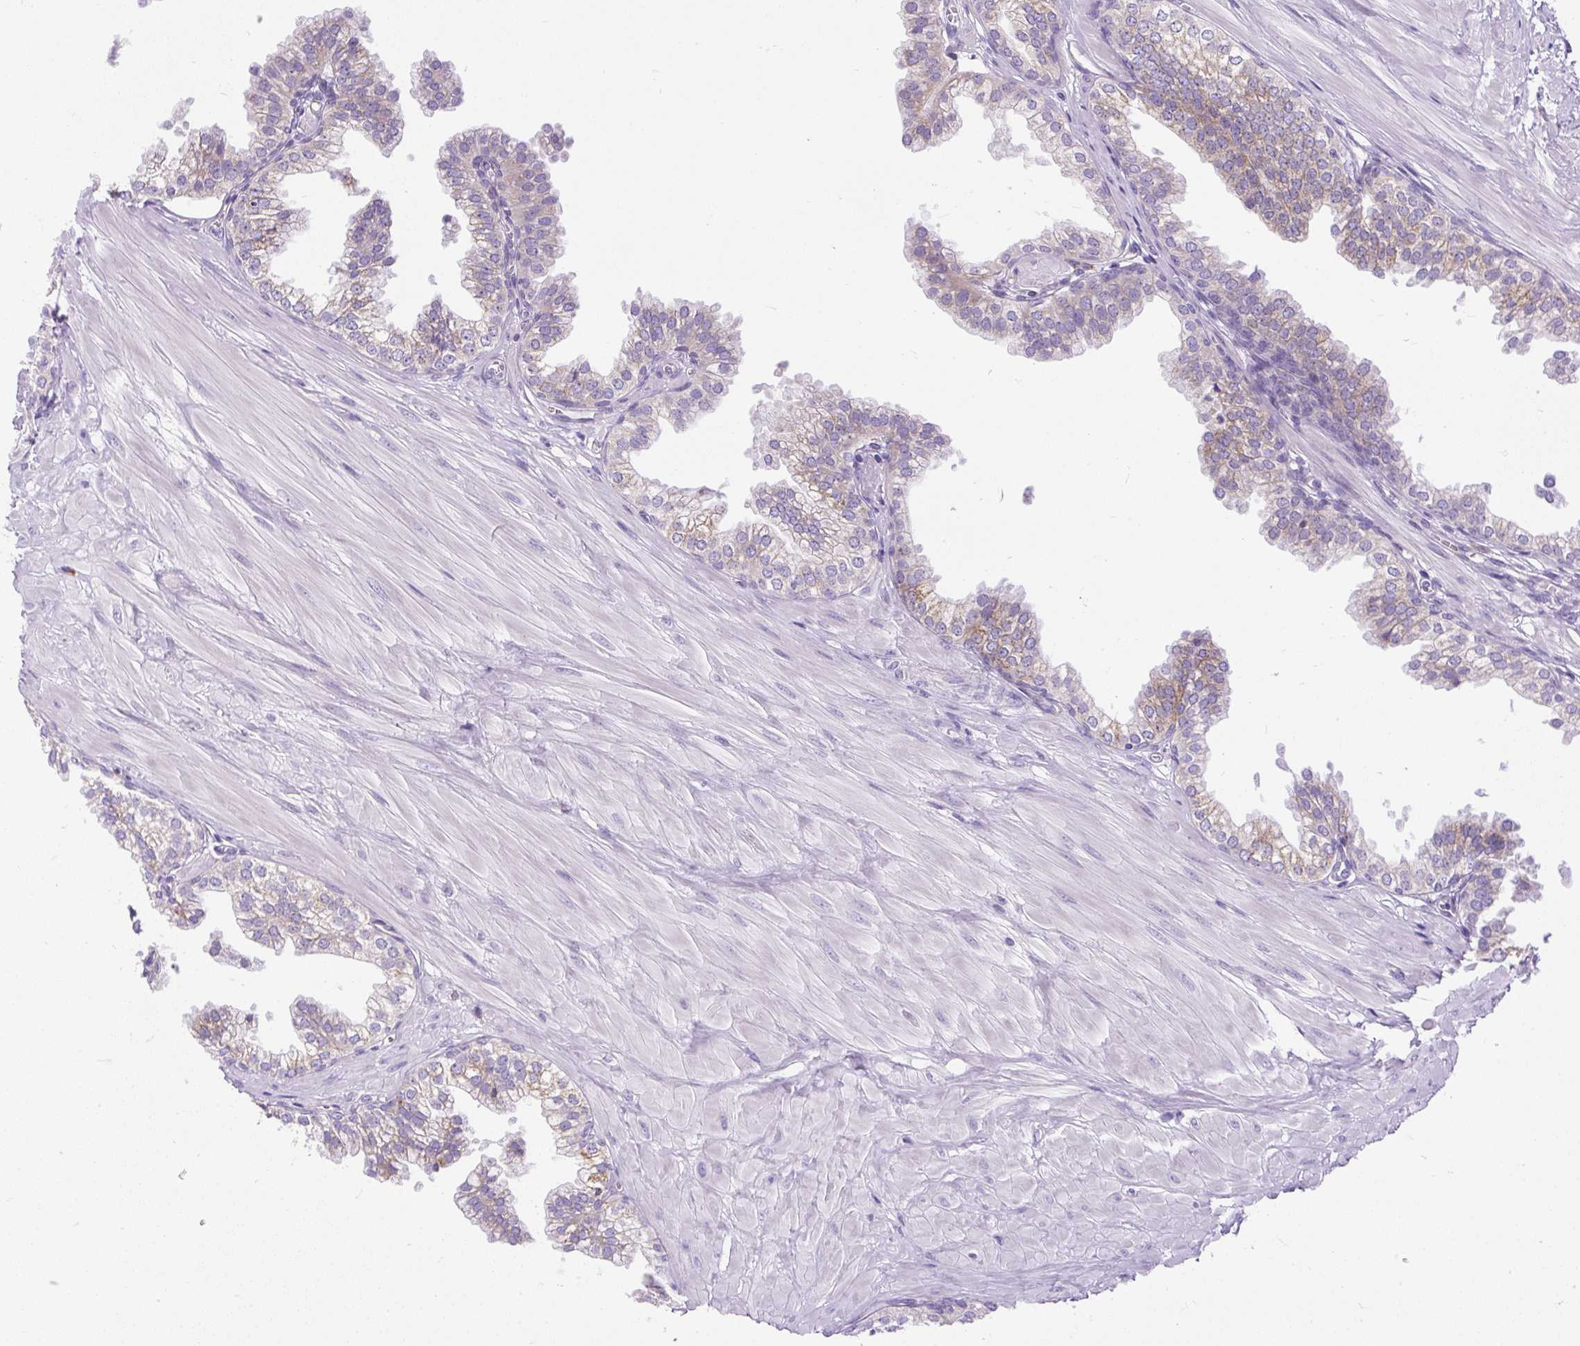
{"staining": {"intensity": "weak", "quantity": "<25%", "location": "cytoplasmic/membranous"}, "tissue": "prostate", "cell_type": "Glandular cells", "image_type": "normal", "snomed": [{"axis": "morphology", "description": "Normal tissue, NOS"}, {"axis": "topography", "description": "Prostate"}, {"axis": "topography", "description": "Peripheral nerve tissue"}], "caption": "Protein analysis of benign prostate displays no significant positivity in glandular cells.", "gene": "SYBU", "patient": {"sex": "male", "age": 55}}